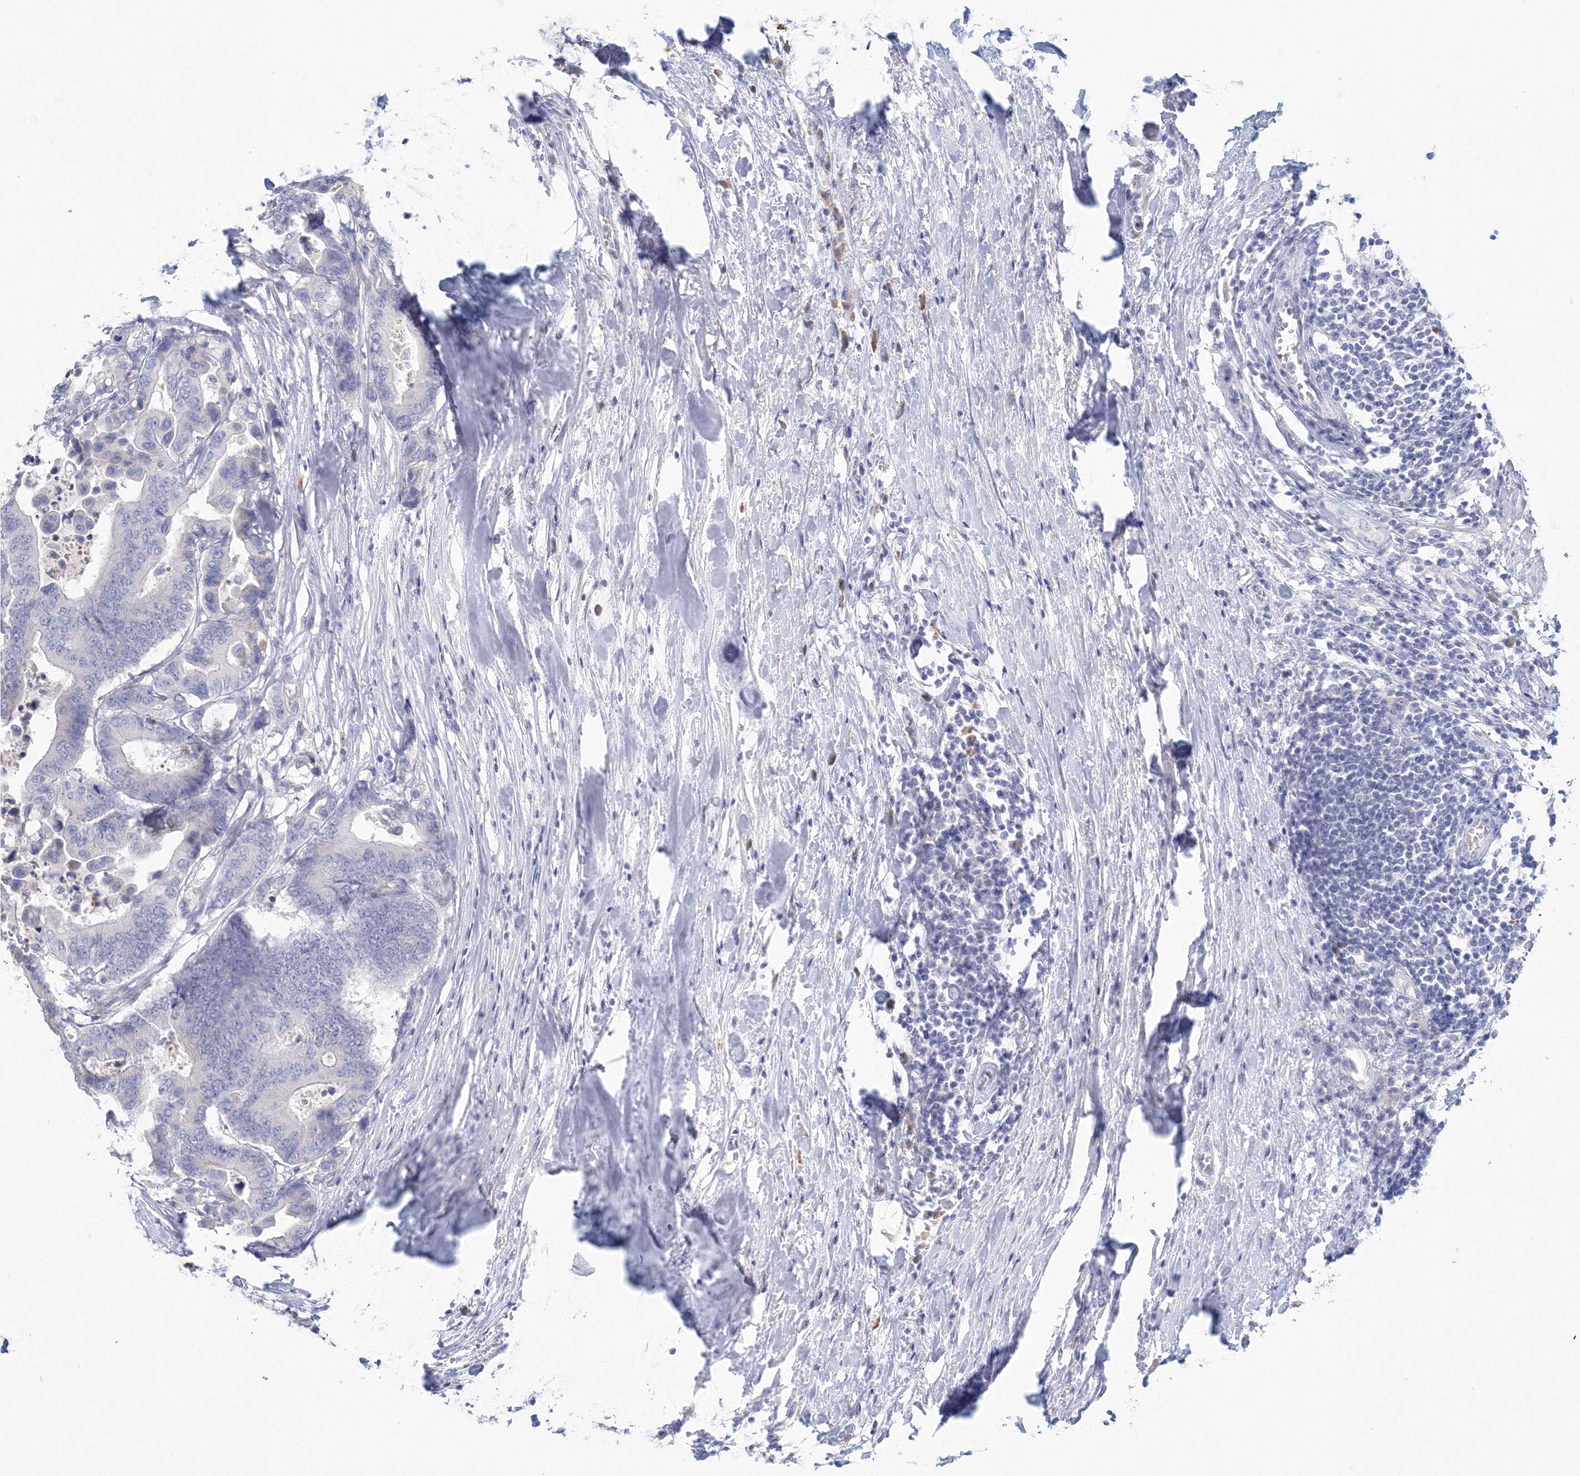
{"staining": {"intensity": "negative", "quantity": "none", "location": "none"}, "tissue": "colorectal cancer", "cell_type": "Tumor cells", "image_type": "cancer", "snomed": [{"axis": "morphology", "description": "Normal tissue, NOS"}, {"axis": "morphology", "description": "Adenocarcinoma, NOS"}, {"axis": "topography", "description": "Colon"}], "caption": "Tumor cells are negative for protein expression in human adenocarcinoma (colorectal). (DAB immunohistochemistry (IHC) visualized using brightfield microscopy, high magnification).", "gene": "VSIG1", "patient": {"sex": "male", "age": 82}}